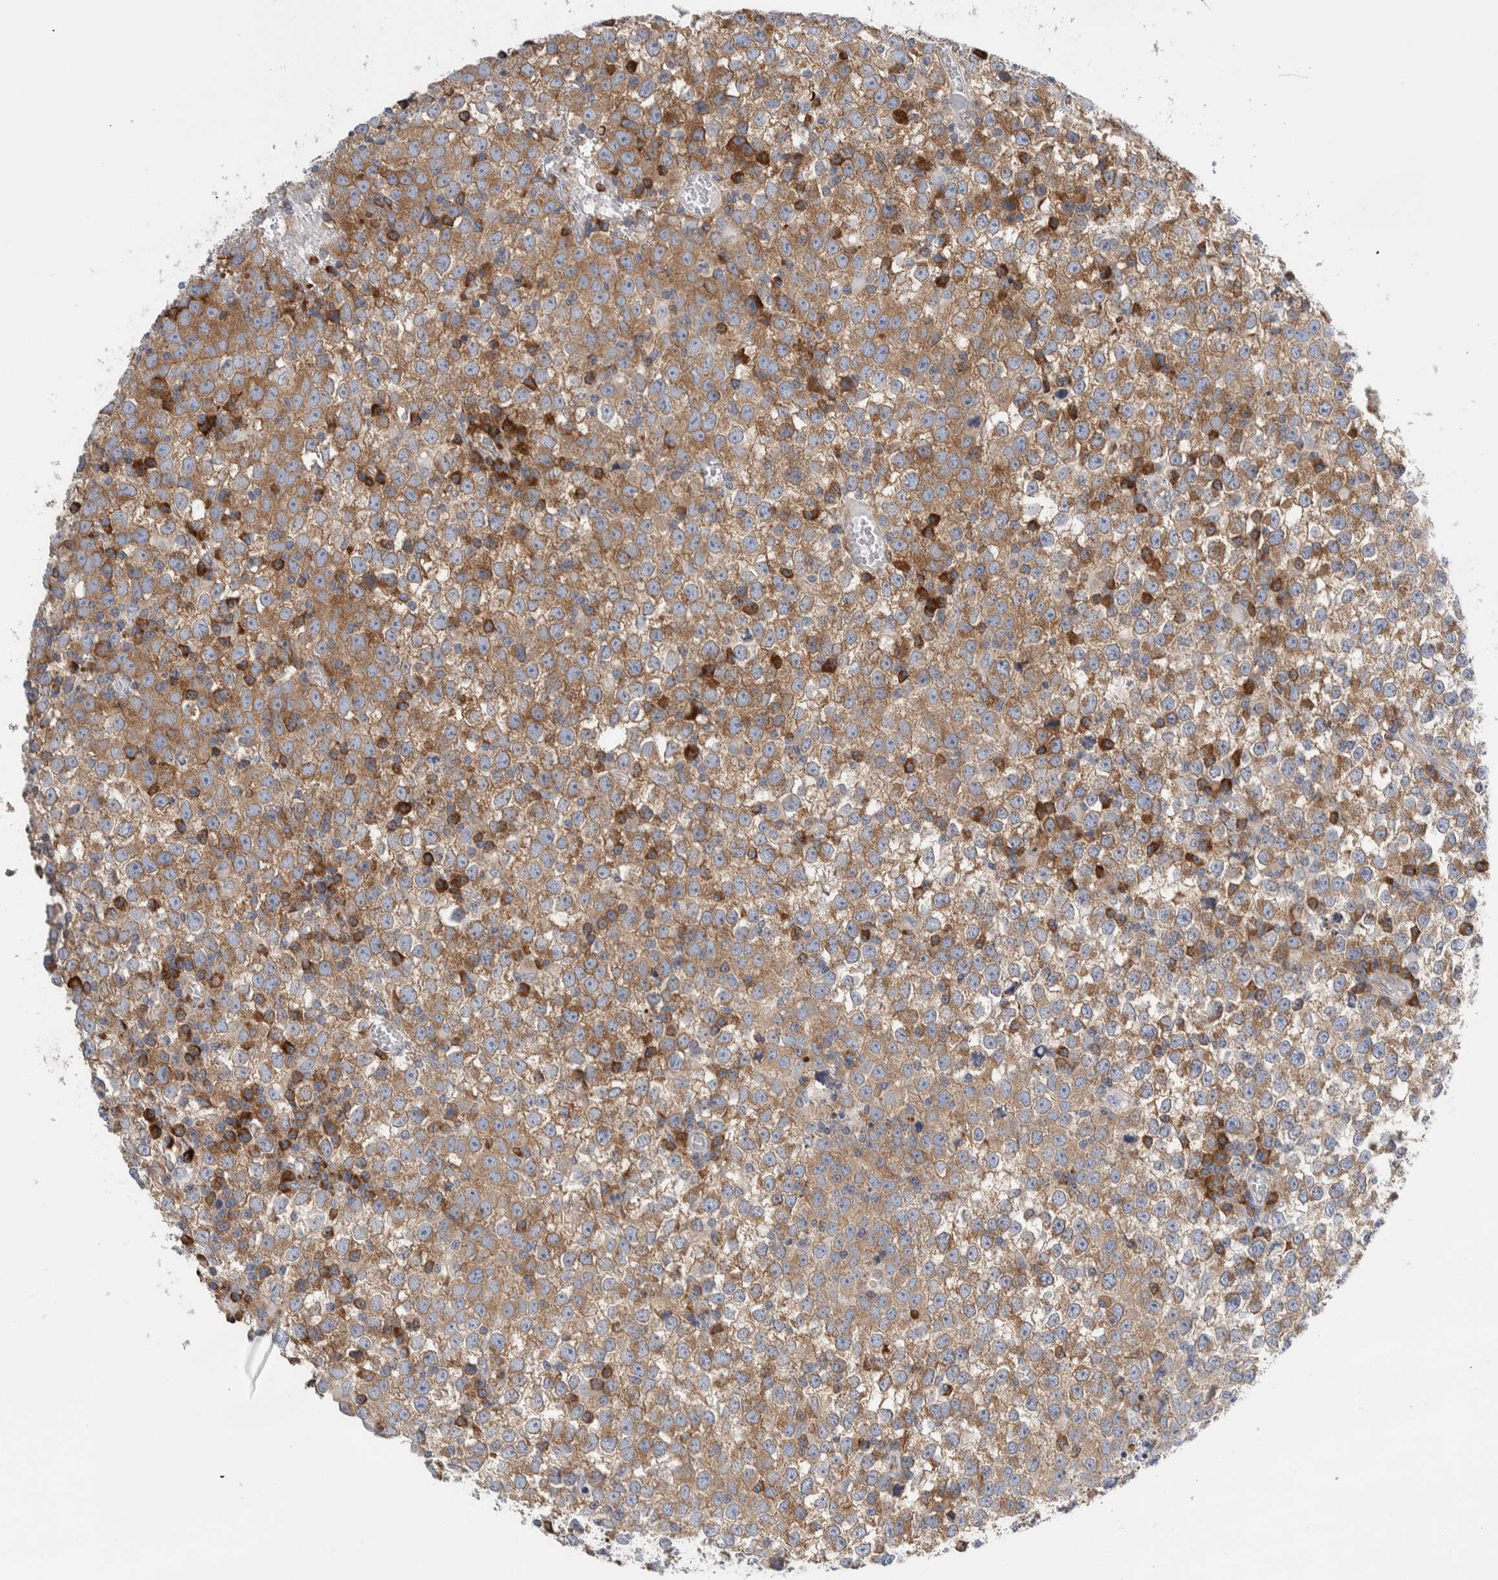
{"staining": {"intensity": "moderate", "quantity": ">75%", "location": "cytoplasmic/membranous"}, "tissue": "testis cancer", "cell_type": "Tumor cells", "image_type": "cancer", "snomed": [{"axis": "morphology", "description": "Seminoma, NOS"}, {"axis": "topography", "description": "Testis"}], "caption": "The micrograph shows immunohistochemical staining of testis cancer (seminoma). There is moderate cytoplasmic/membranous positivity is identified in approximately >75% of tumor cells. The staining was performed using DAB to visualize the protein expression in brown, while the nuclei were stained in blue with hematoxylin (Magnification: 20x).", "gene": "RACK1", "patient": {"sex": "male", "age": 65}}